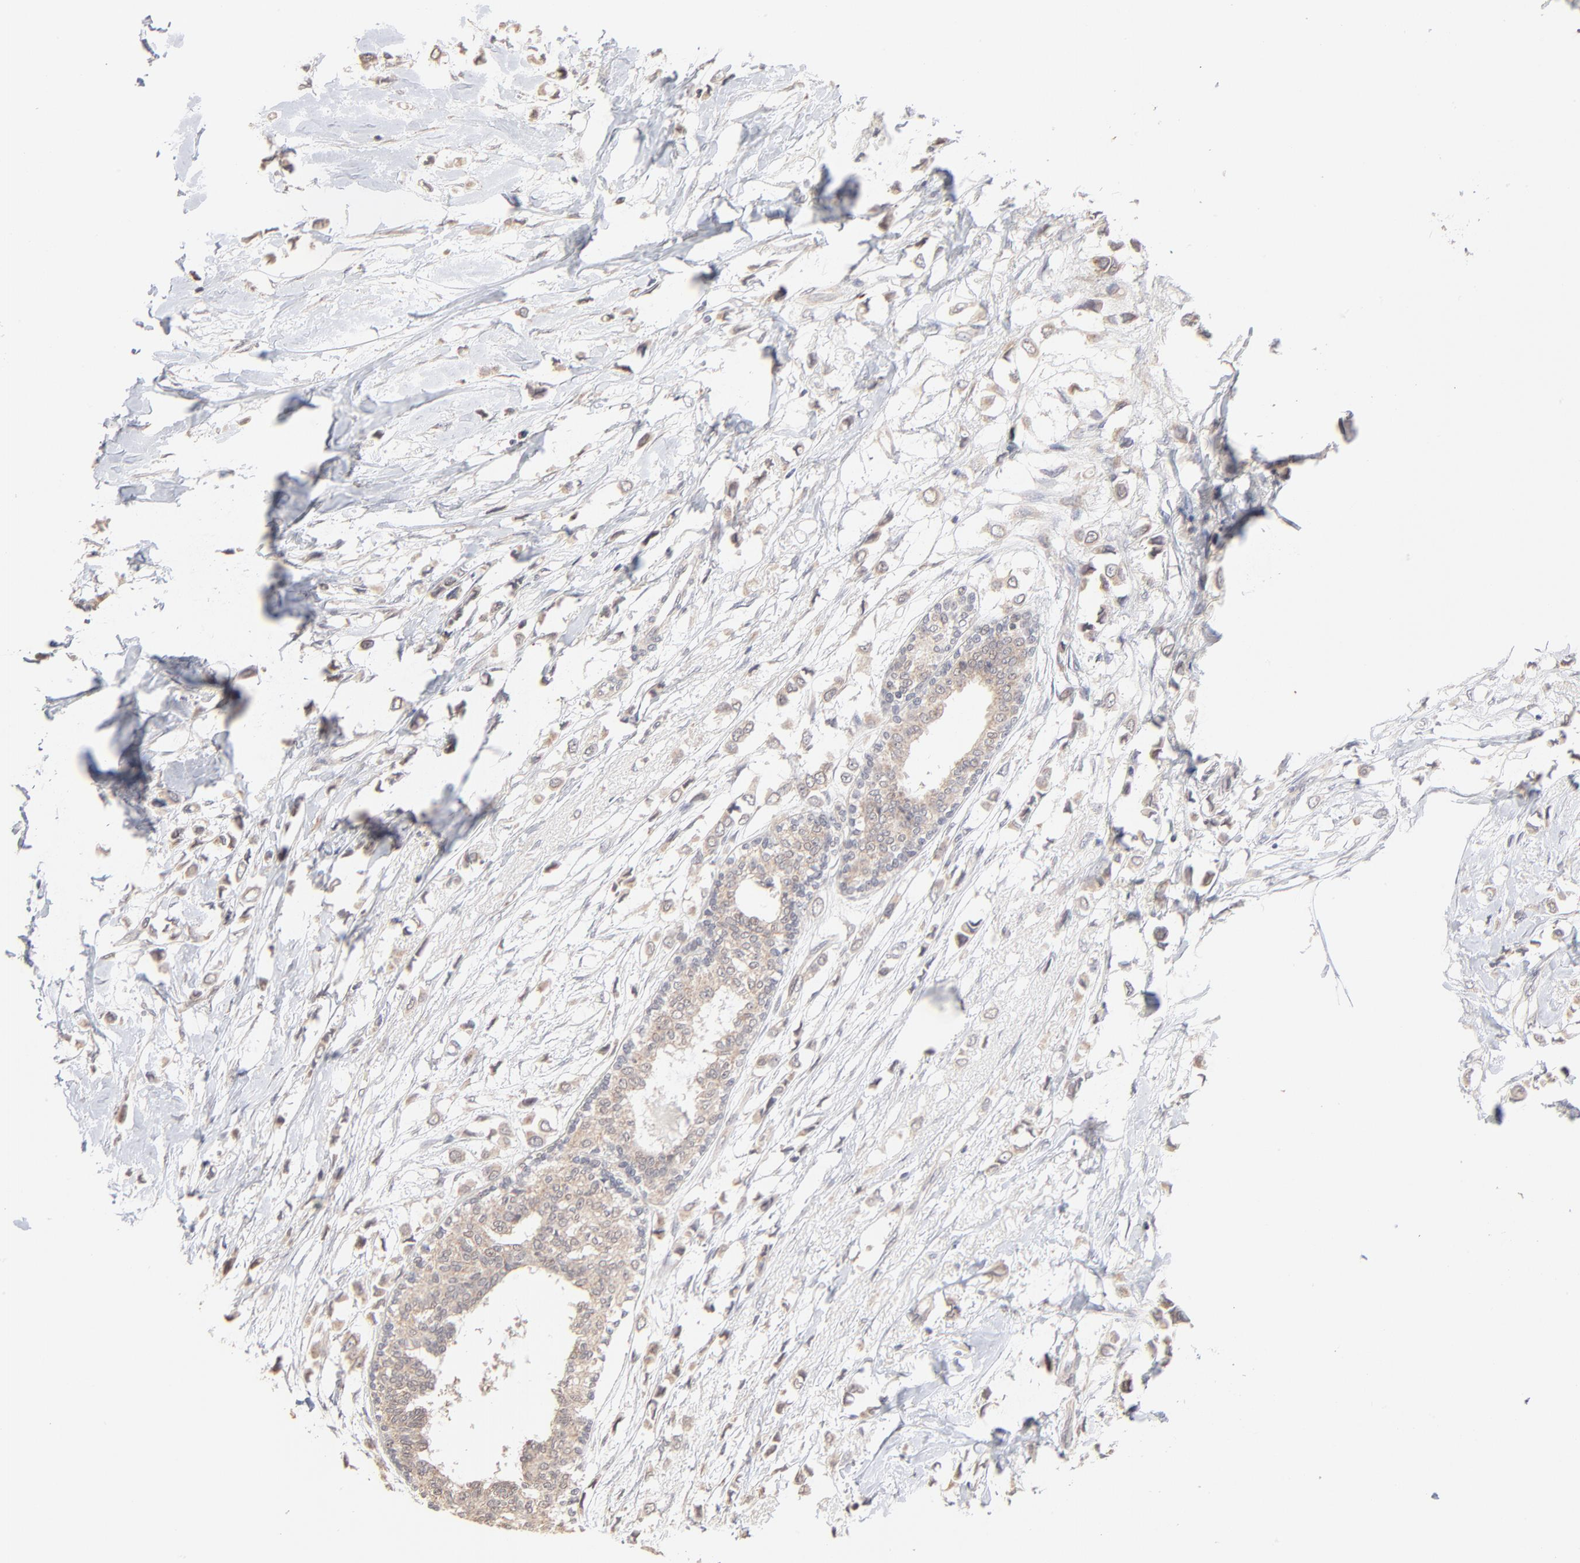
{"staining": {"intensity": "weak", "quantity": ">75%", "location": "cytoplasmic/membranous,nuclear"}, "tissue": "breast cancer", "cell_type": "Tumor cells", "image_type": "cancer", "snomed": [{"axis": "morphology", "description": "Lobular carcinoma"}, {"axis": "topography", "description": "Breast"}], "caption": "Brown immunohistochemical staining in breast cancer (lobular carcinoma) reveals weak cytoplasmic/membranous and nuclear expression in approximately >75% of tumor cells.", "gene": "MSL2", "patient": {"sex": "female", "age": 51}}